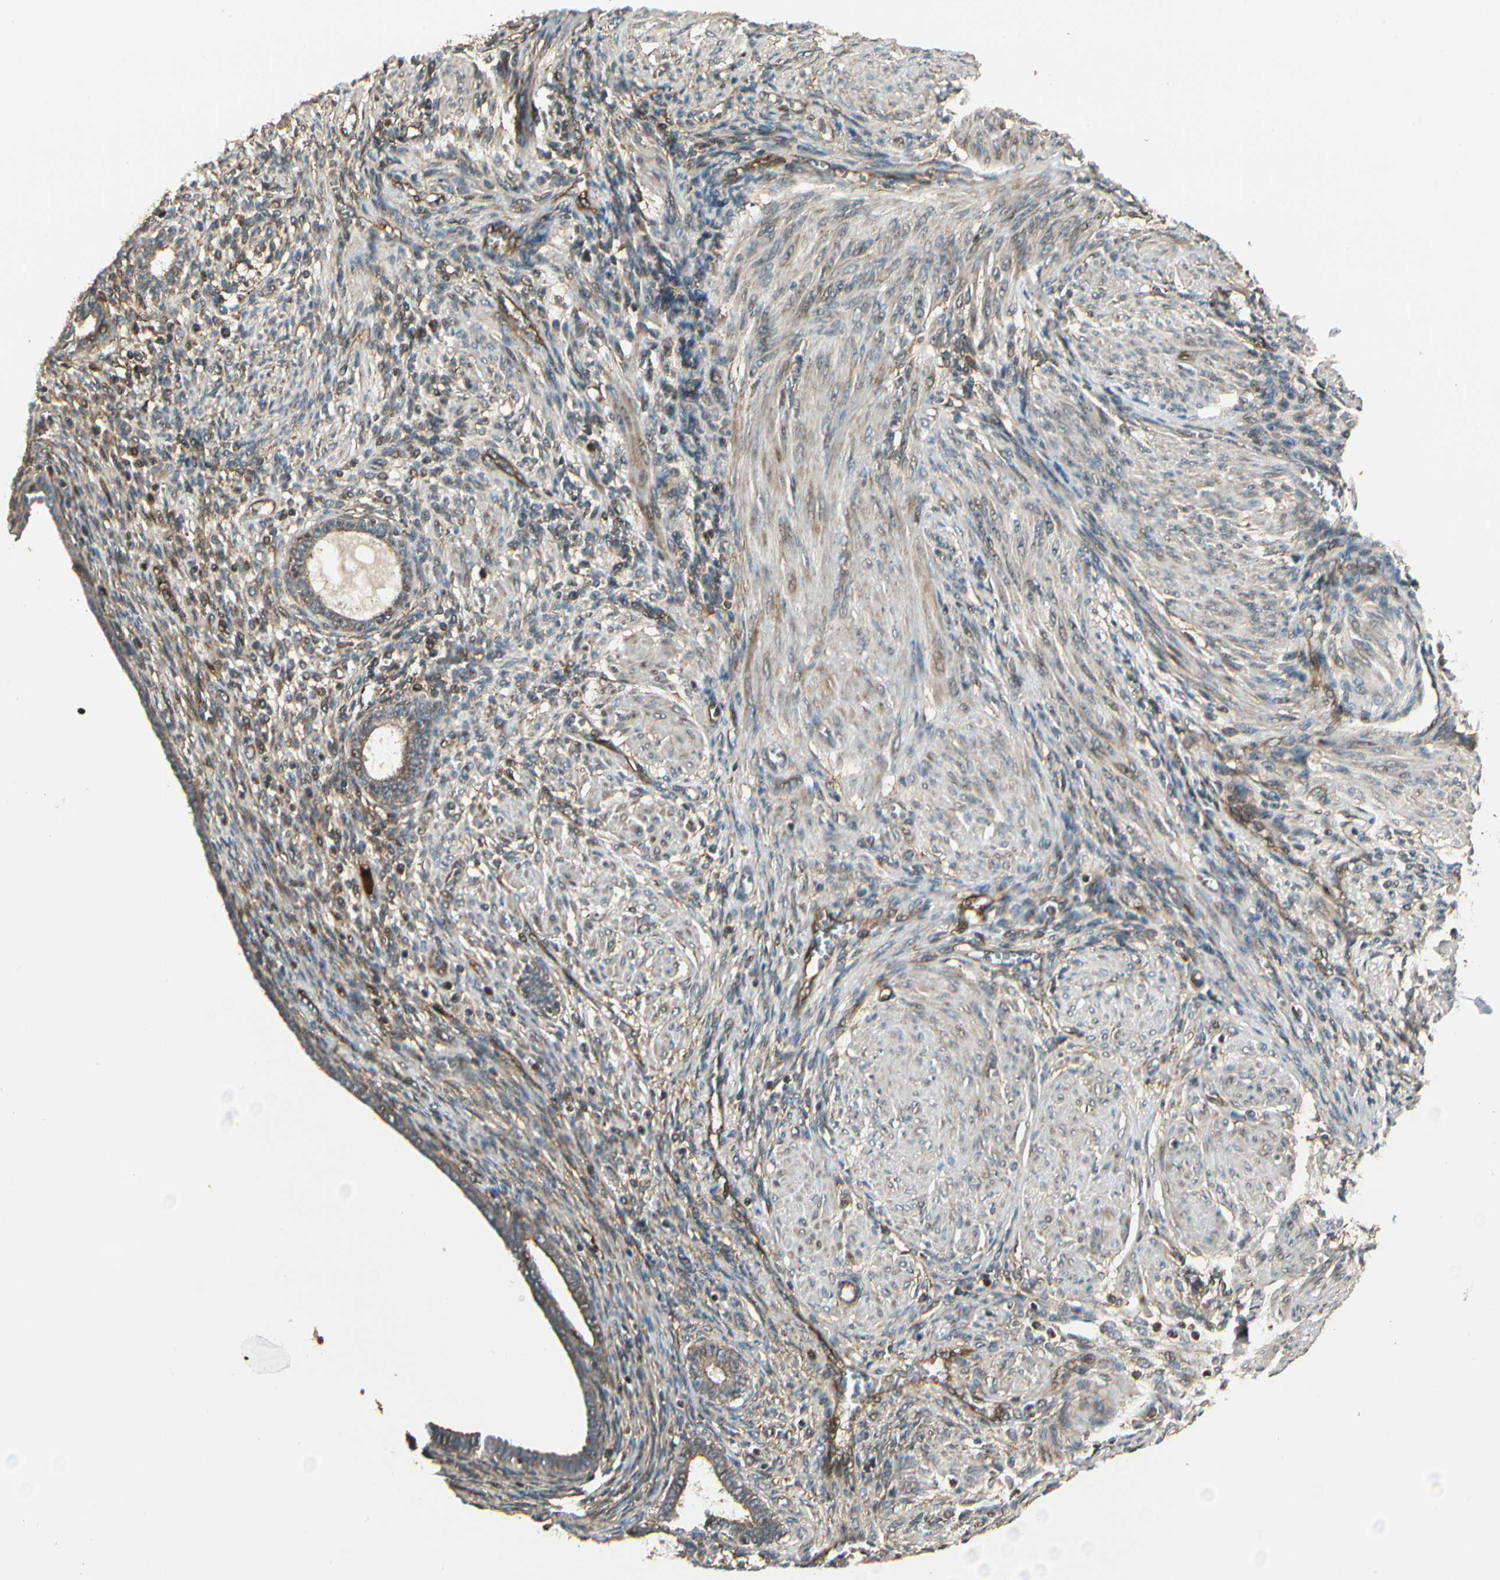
{"staining": {"intensity": "strong", "quantity": ">75%", "location": "cytoplasmic/membranous"}, "tissue": "endometrium", "cell_type": "Cells in endometrial stroma", "image_type": "normal", "snomed": [{"axis": "morphology", "description": "Normal tissue, NOS"}, {"axis": "topography", "description": "Endometrium"}], "caption": "This is a histology image of IHC staining of normal endometrium, which shows strong positivity in the cytoplasmic/membranous of cells in endometrial stroma.", "gene": "FKBP15", "patient": {"sex": "female", "age": 72}}